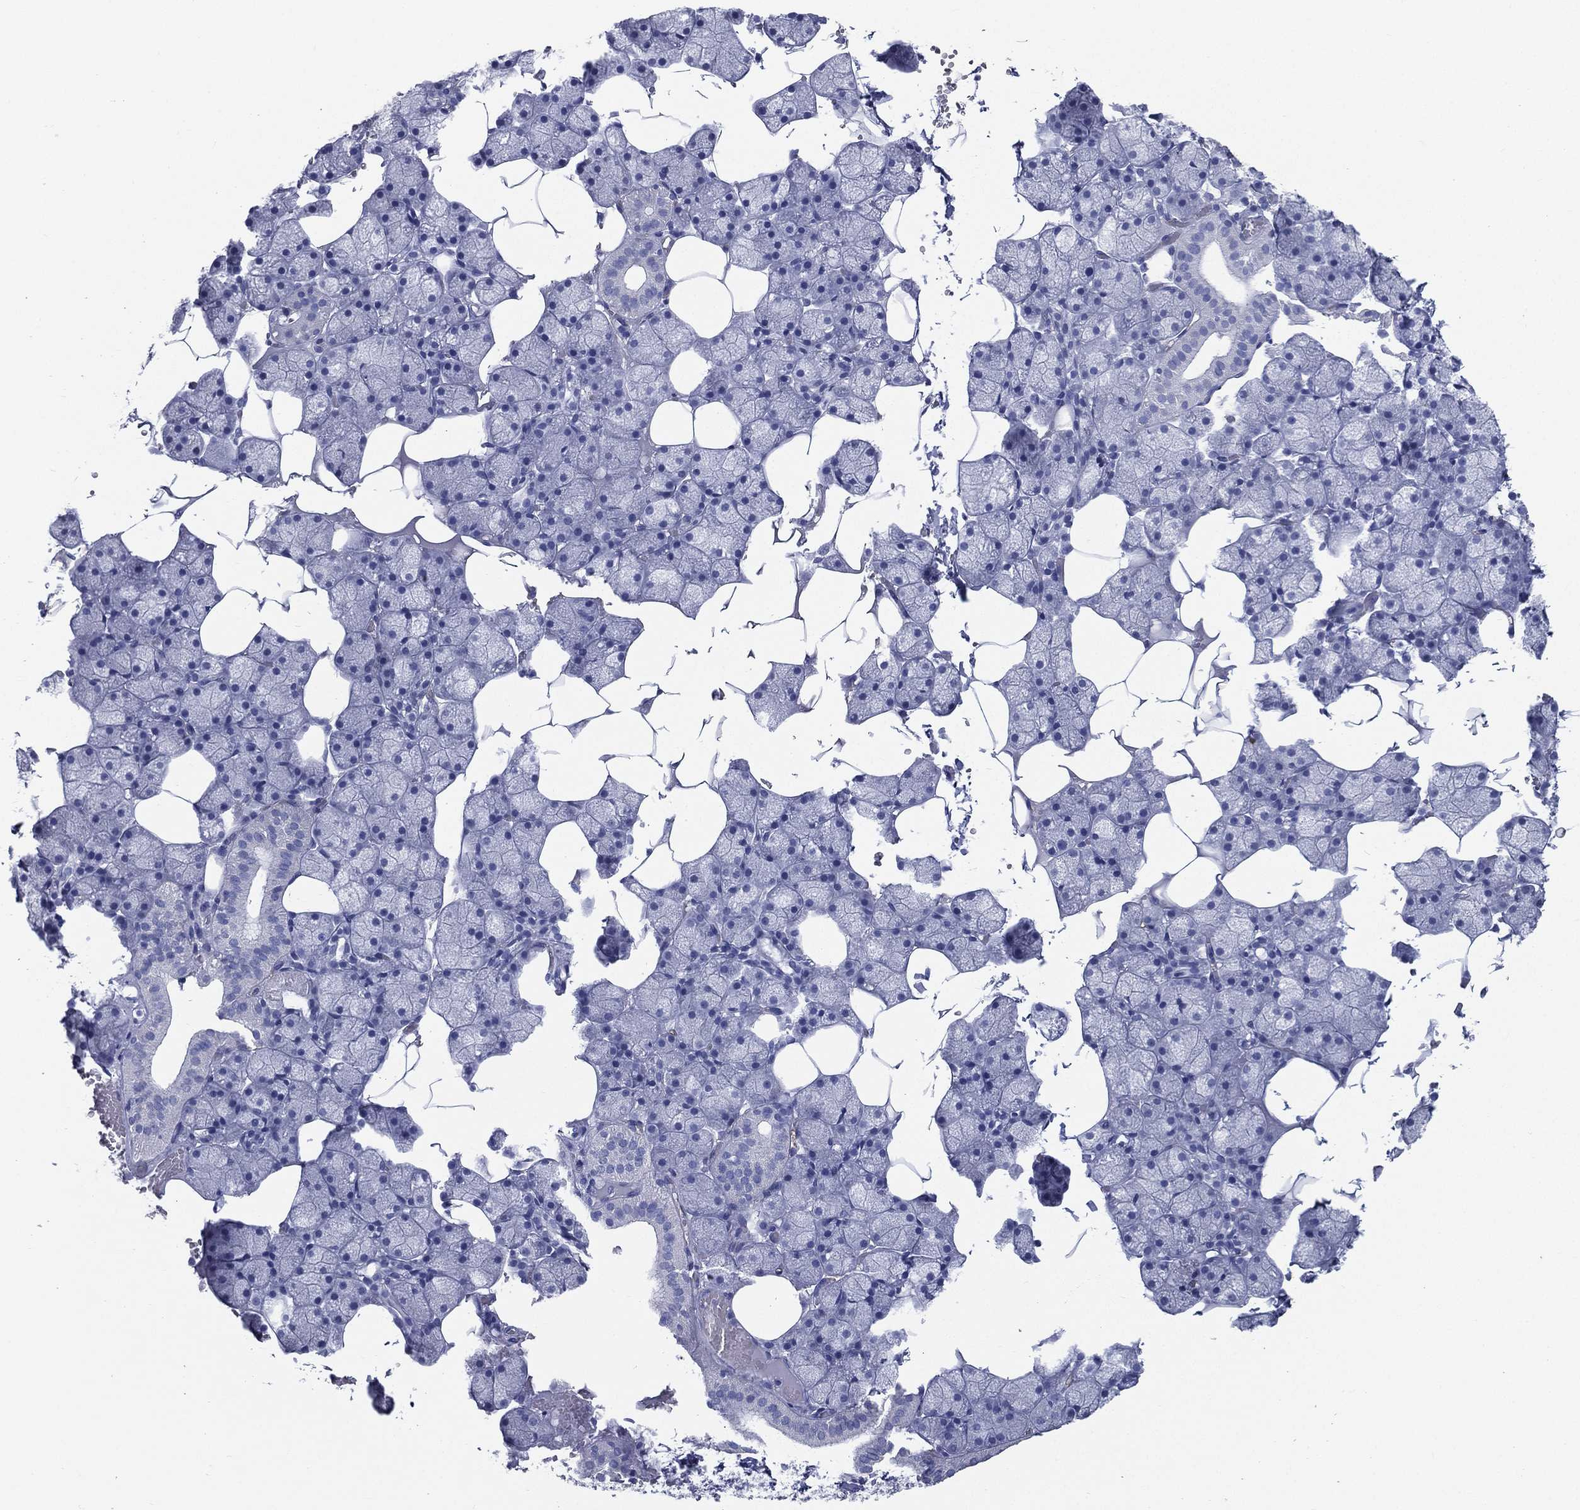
{"staining": {"intensity": "negative", "quantity": "none", "location": "none"}, "tissue": "salivary gland", "cell_type": "Glandular cells", "image_type": "normal", "snomed": [{"axis": "morphology", "description": "Normal tissue, NOS"}, {"axis": "topography", "description": "Salivary gland"}], "caption": "This is a photomicrograph of IHC staining of benign salivary gland, which shows no positivity in glandular cells. Nuclei are stained in blue.", "gene": "RSPH4A", "patient": {"sex": "male", "age": 38}}